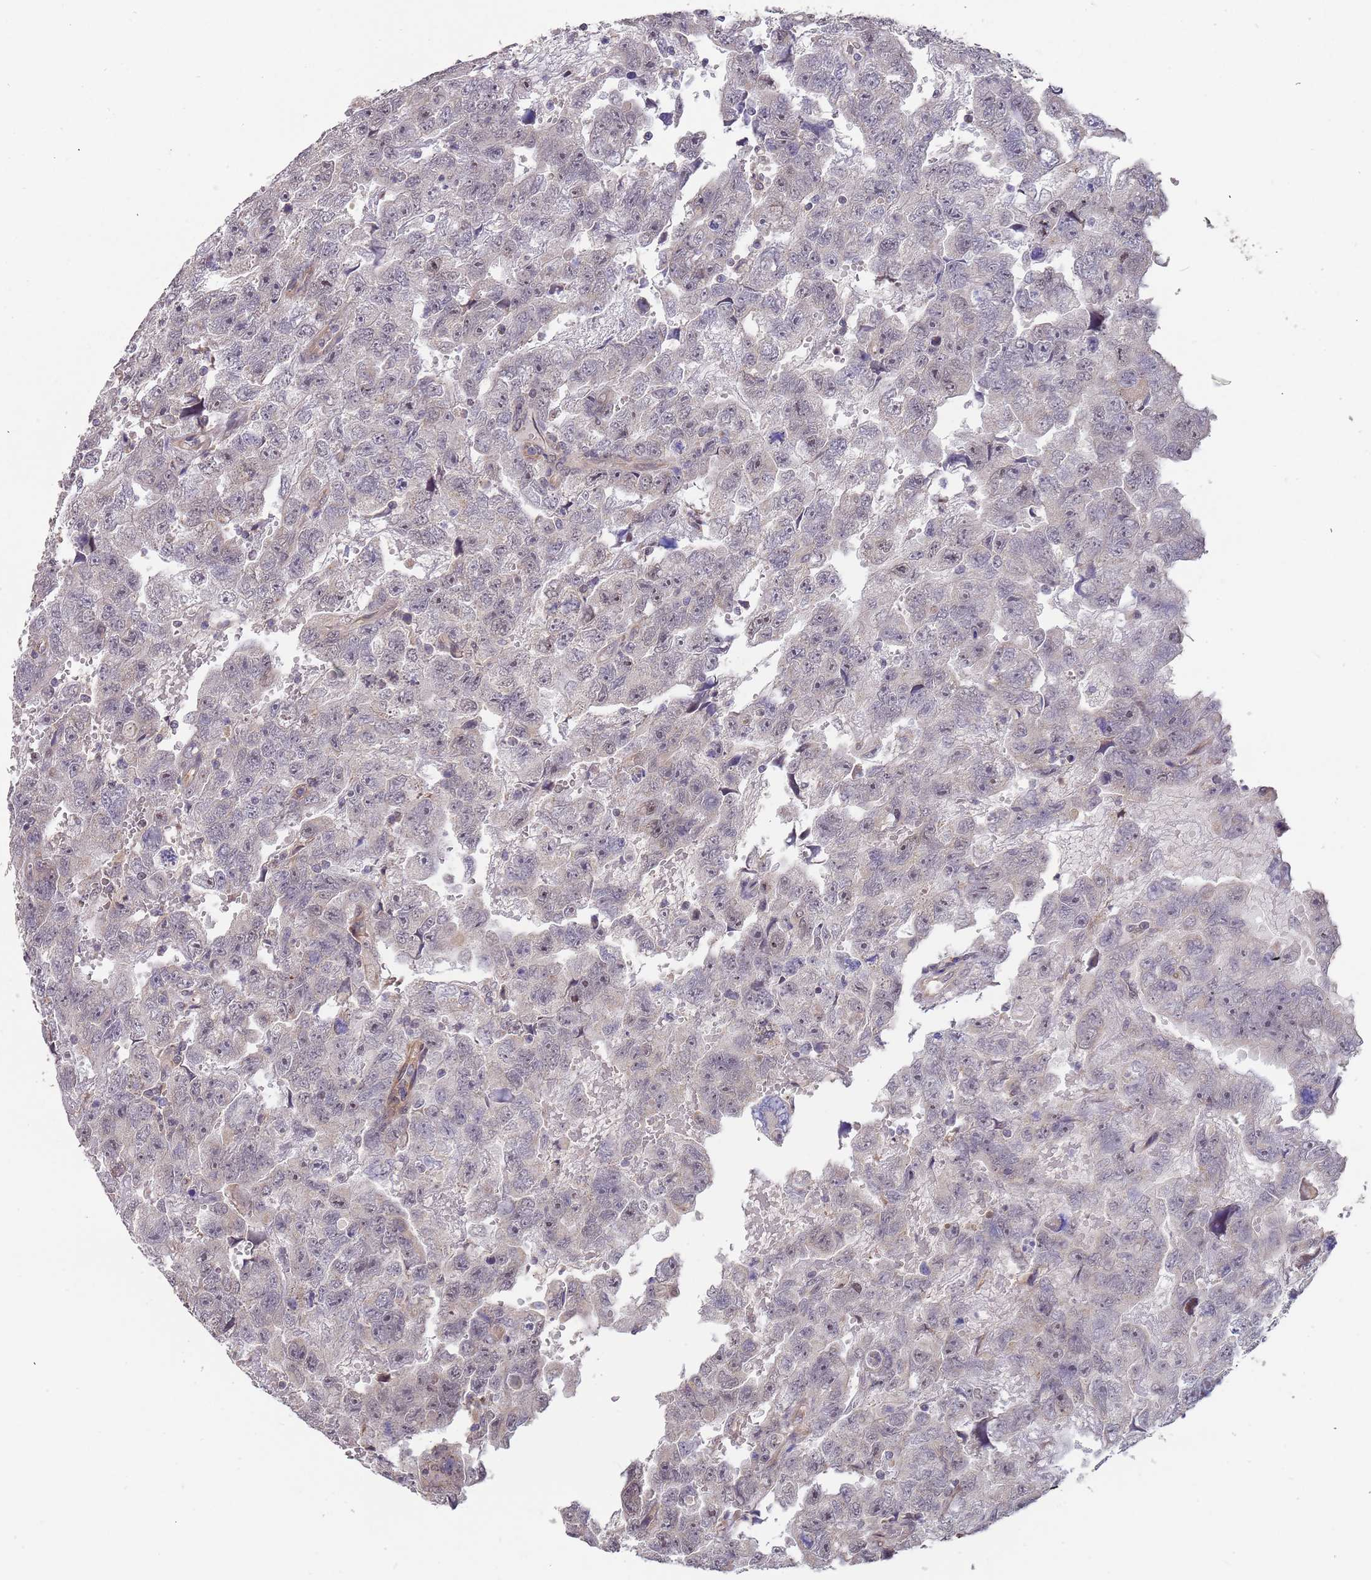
{"staining": {"intensity": "negative", "quantity": "none", "location": "none"}, "tissue": "testis cancer", "cell_type": "Tumor cells", "image_type": "cancer", "snomed": [{"axis": "morphology", "description": "Carcinoma, Embryonal, NOS"}, {"axis": "topography", "description": "Testis"}], "caption": "Tumor cells are negative for protein expression in human testis embryonal carcinoma.", "gene": "TMEM64", "patient": {"sex": "male", "age": 45}}